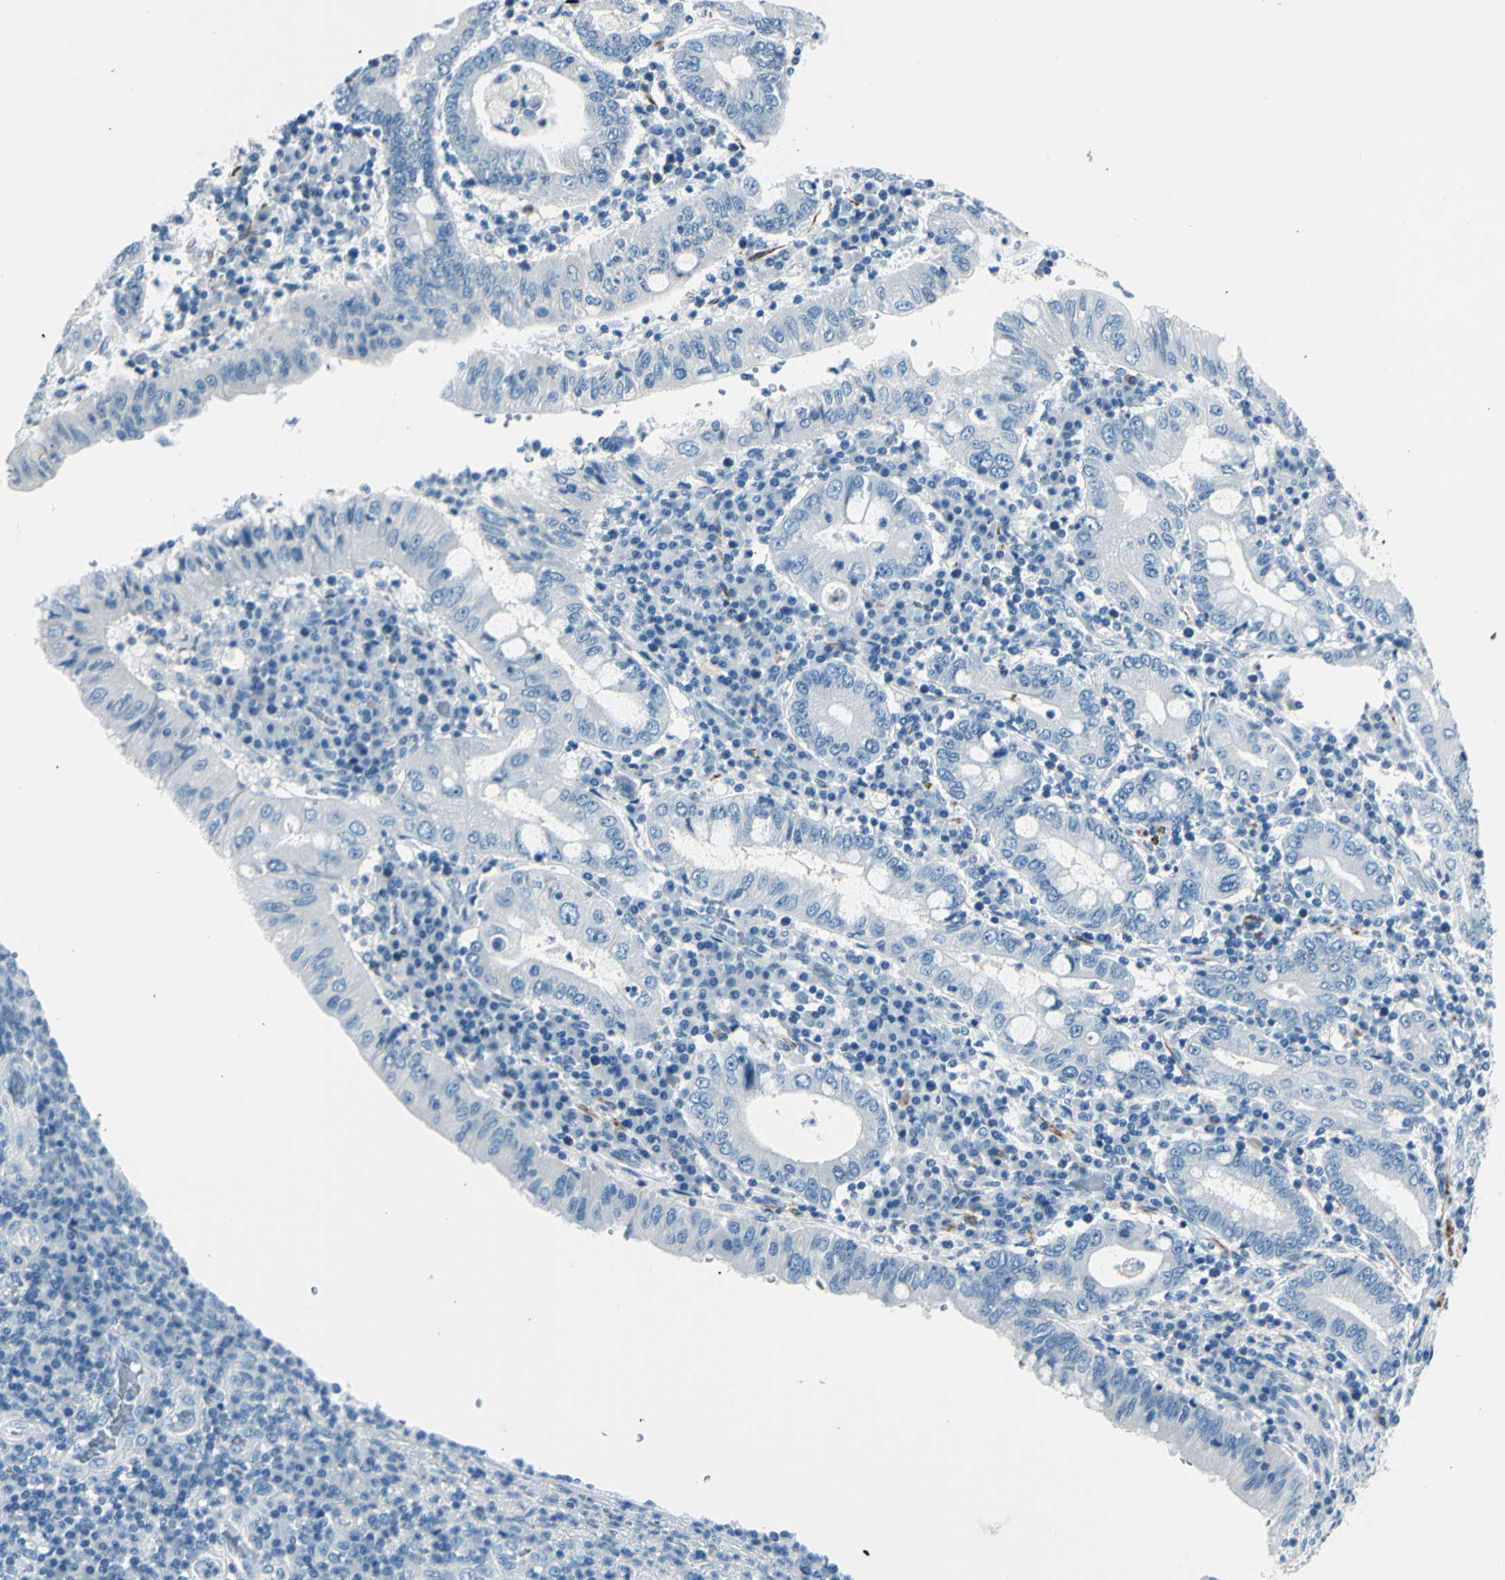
{"staining": {"intensity": "negative", "quantity": "none", "location": "none"}, "tissue": "stomach cancer", "cell_type": "Tumor cells", "image_type": "cancer", "snomed": [{"axis": "morphology", "description": "Normal tissue, NOS"}, {"axis": "morphology", "description": "Adenocarcinoma, NOS"}, {"axis": "topography", "description": "Esophagus"}, {"axis": "topography", "description": "Stomach, upper"}, {"axis": "topography", "description": "Peripheral nerve tissue"}], "caption": "The image exhibits no staining of tumor cells in stomach cancer.", "gene": "CDH15", "patient": {"sex": "male", "age": 62}}